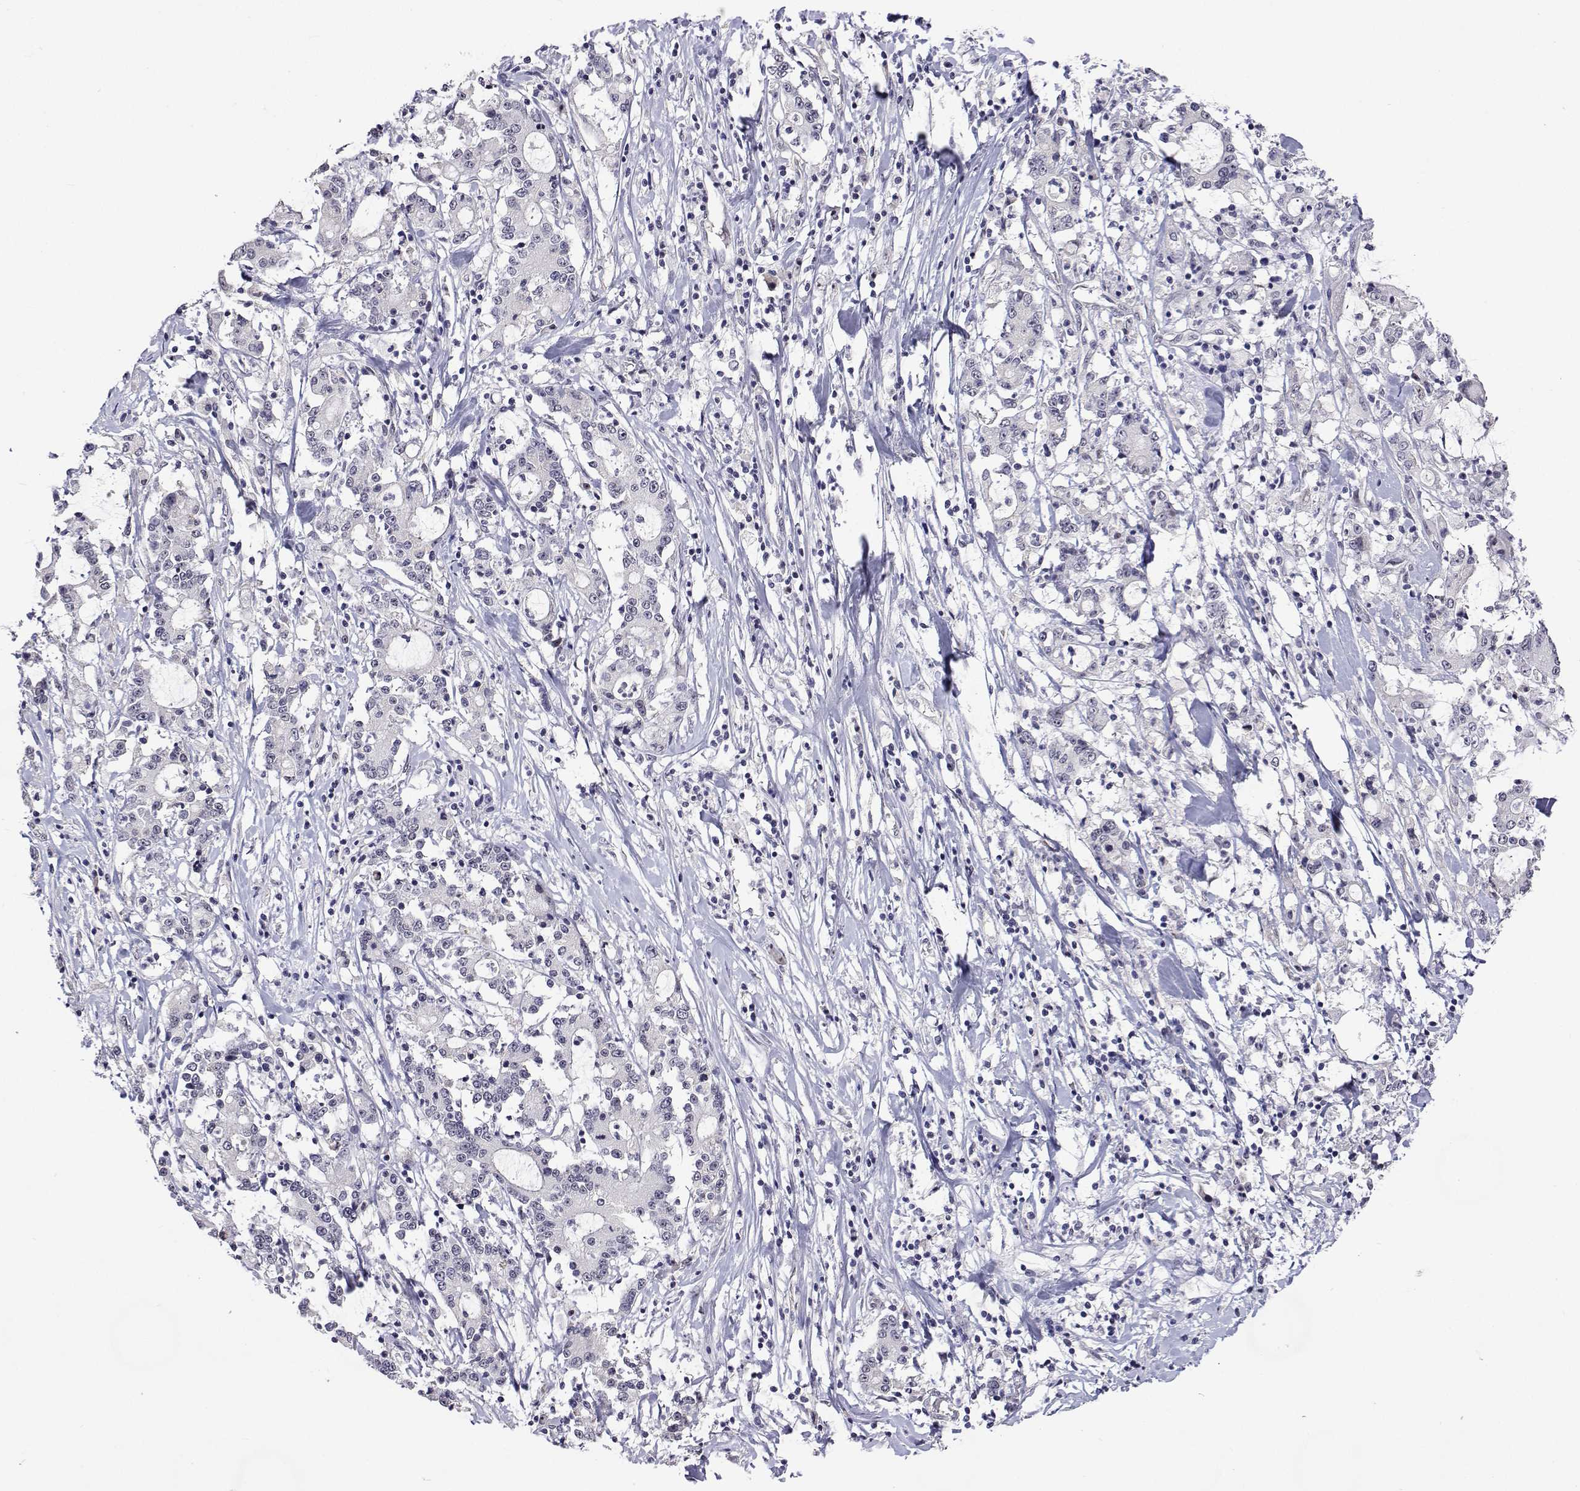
{"staining": {"intensity": "negative", "quantity": "none", "location": "none"}, "tissue": "stomach cancer", "cell_type": "Tumor cells", "image_type": "cancer", "snomed": [{"axis": "morphology", "description": "Adenocarcinoma, NOS"}, {"axis": "topography", "description": "Stomach, upper"}], "caption": "The immunohistochemistry (IHC) histopathology image has no significant positivity in tumor cells of stomach cancer (adenocarcinoma) tissue.", "gene": "NHP2", "patient": {"sex": "male", "age": 68}}